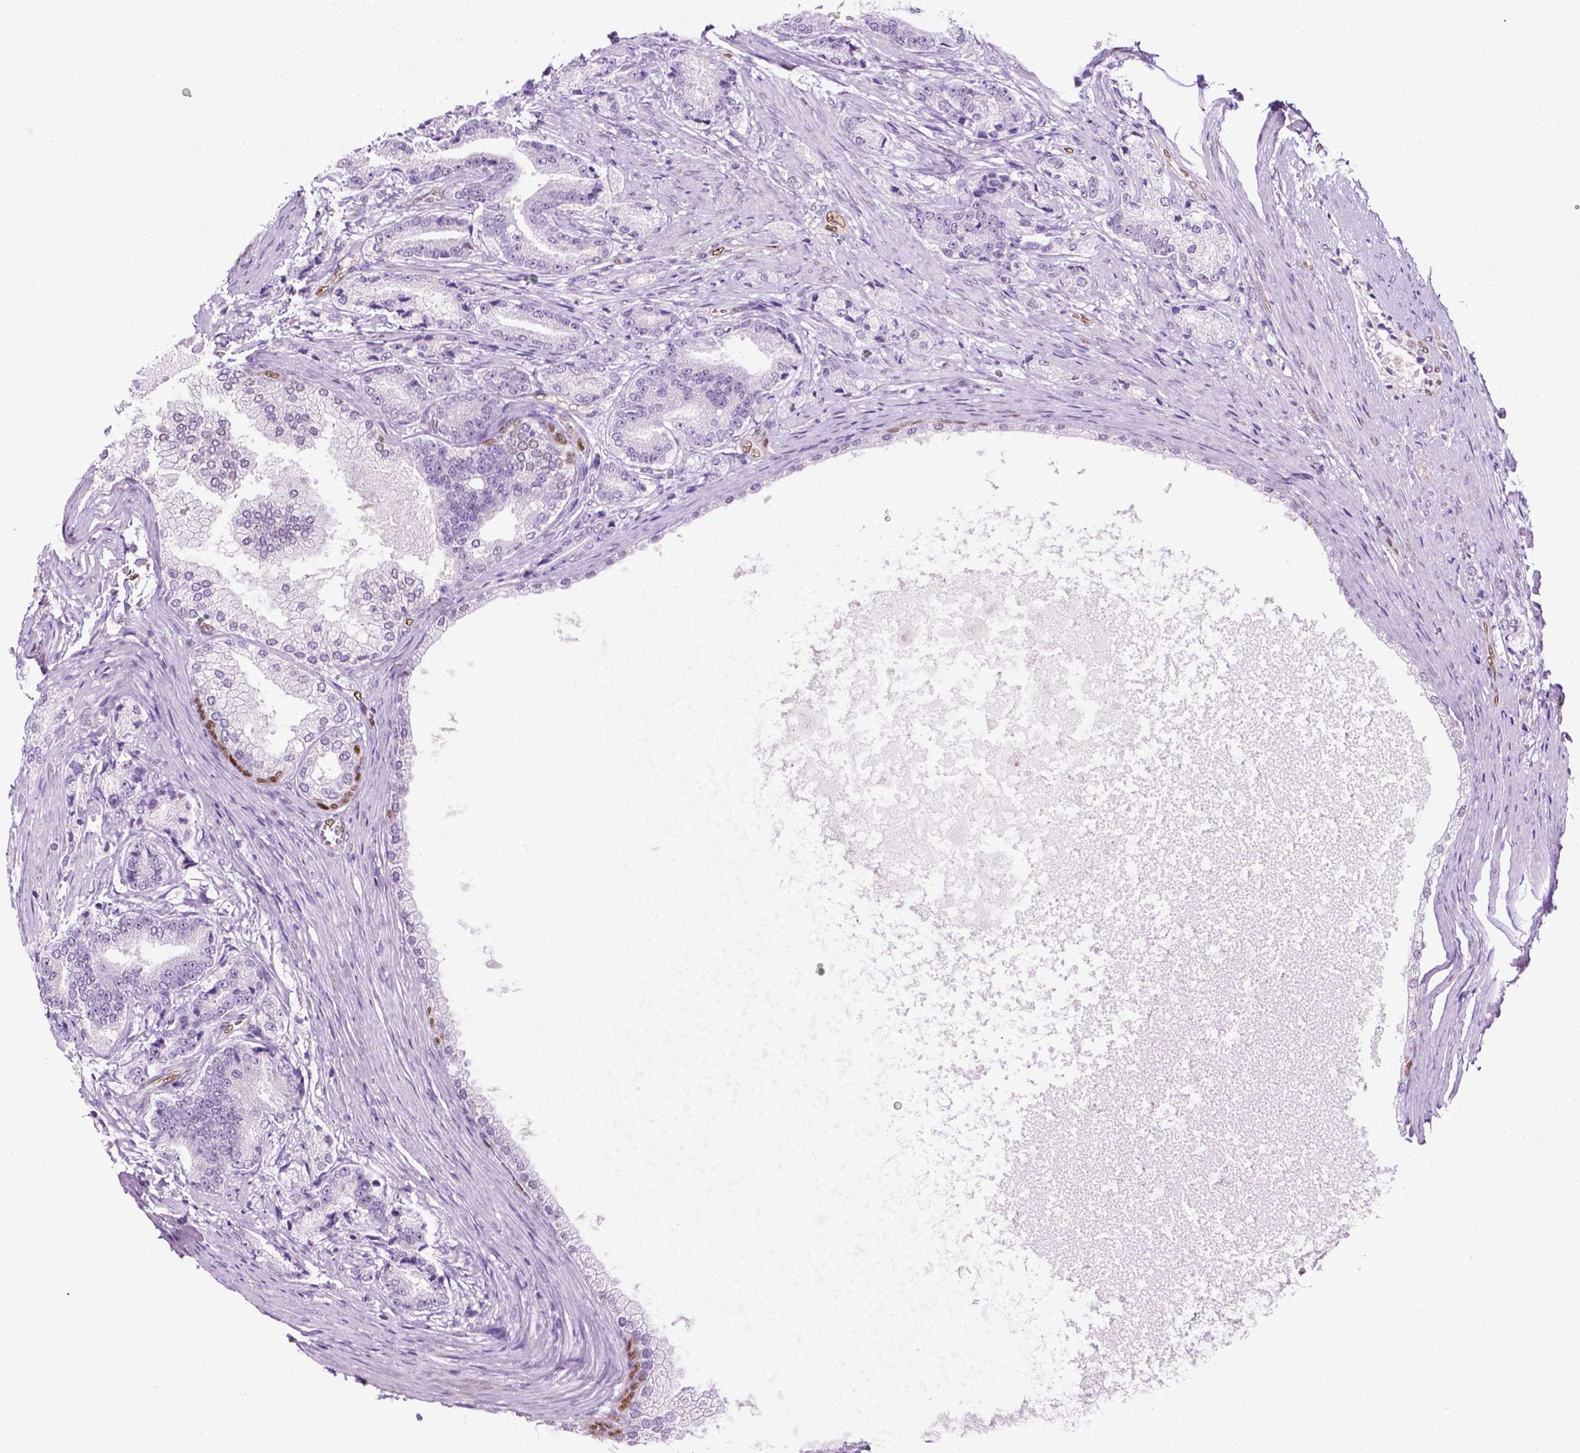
{"staining": {"intensity": "negative", "quantity": "none", "location": "none"}, "tissue": "prostate cancer", "cell_type": "Tumor cells", "image_type": "cancer", "snomed": [{"axis": "morphology", "description": "Adenocarcinoma, High grade"}, {"axis": "topography", "description": "Prostate and seminal vesicle, NOS"}], "caption": "Tumor cells show no significant staining in prostate cancer (adenocarcinoma (high-grade)).", "gene": "ERF", "patient": {"sex": "male", "age": 61}}